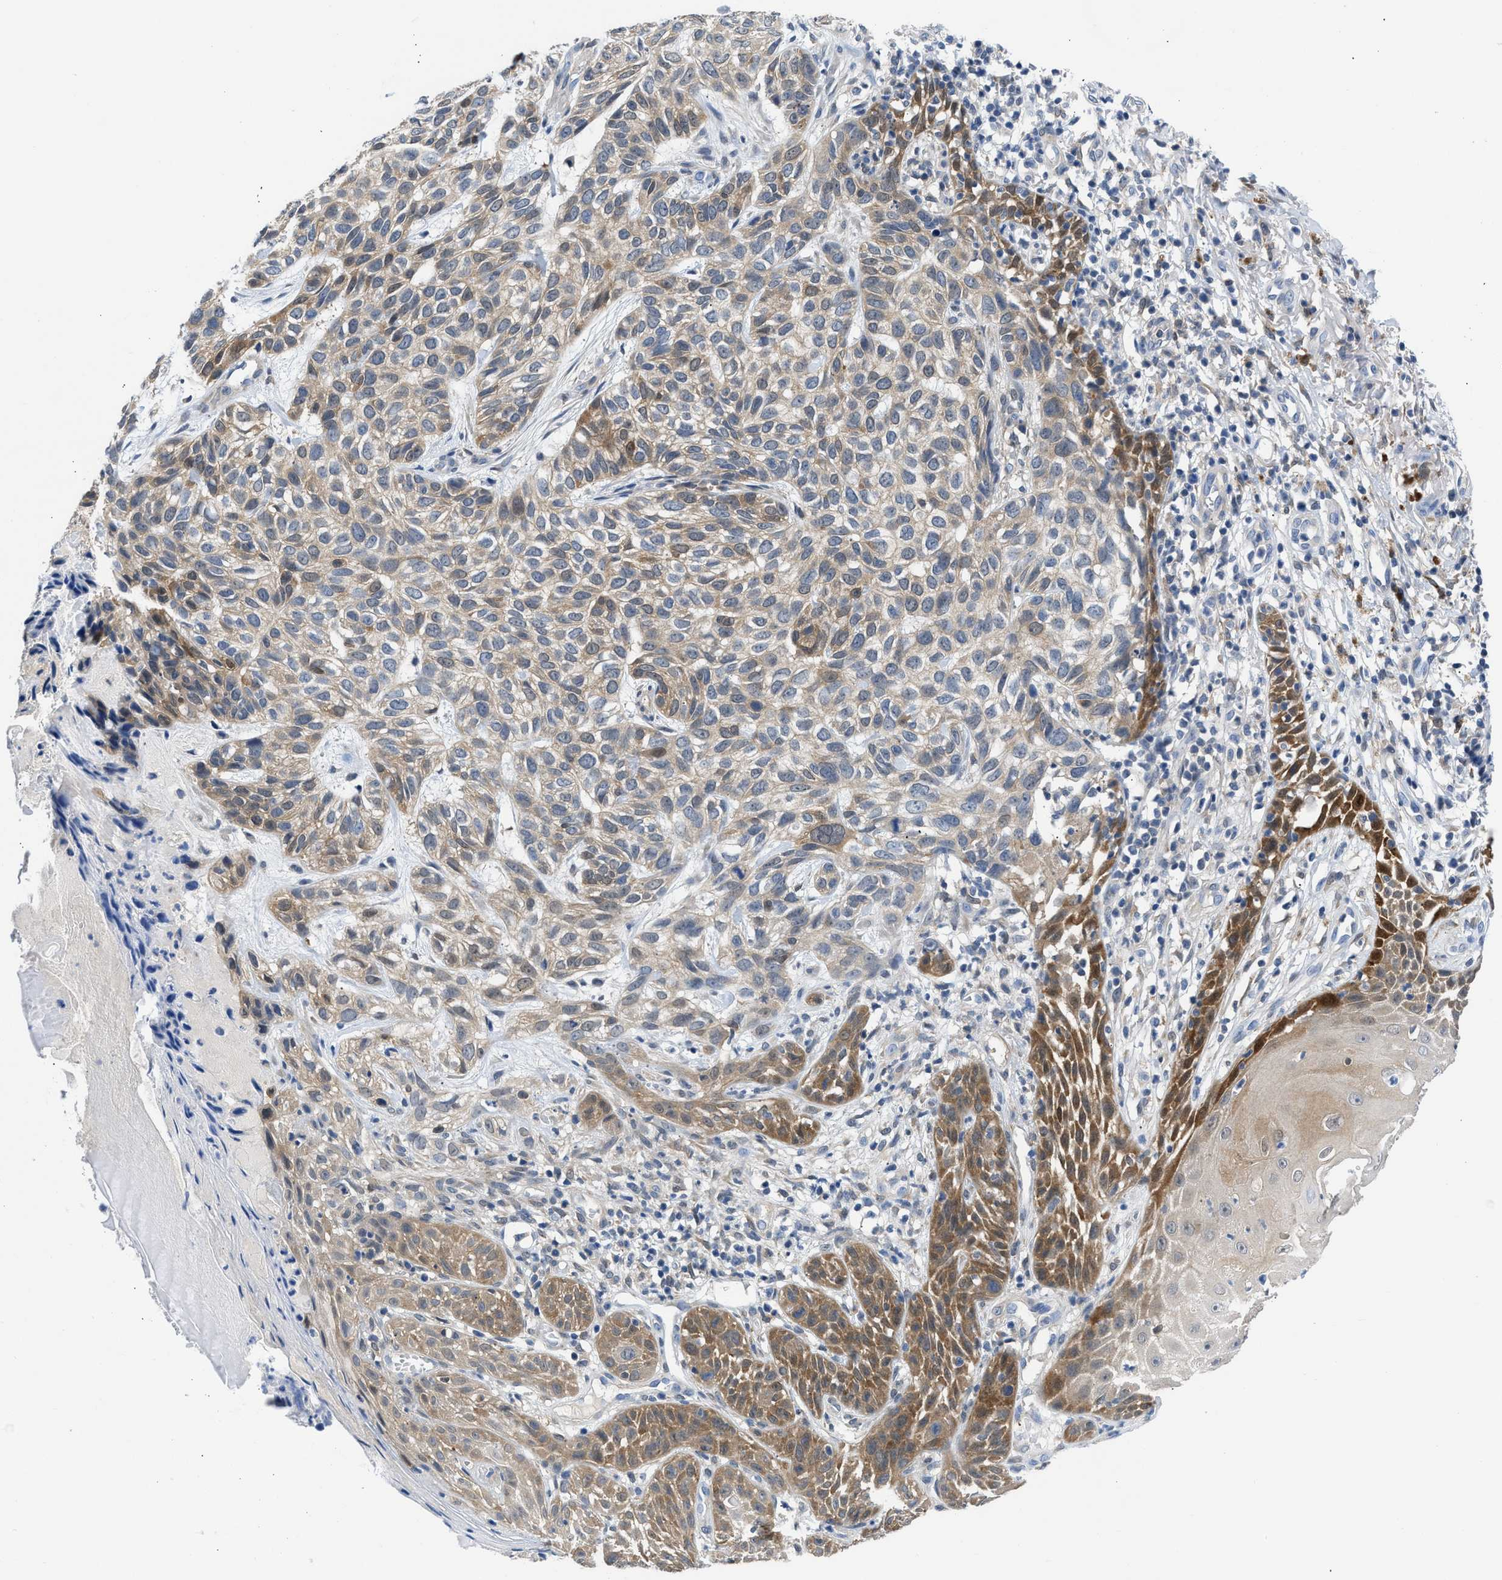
{"staining": {"intensity": "moderate", "quantity": "25%-75%", "location": "cytoplasmic/membranous"}, "tissue": "skin cancer", "cell_type": "Tumor cells", "image_type": "cancer", "snomed": [{"axis": "morphology", "description": "Normal tissue, NOS"}, {"axis": "morphology", "description": "Basal cell carcinoma"}, {"axis": "topography", "description": "Skin"}], "caption": "IHC image of neoplastic tissue: human skin basal cell carcinoma stained using IHC shows medium levels of moderate protein expression localized specifically in the cytoplasmic/membranous of tumor cells, appearing as a cytoplasmic/membranous brown color.", "gene": "CBR1", "patient": {"sex": "male", "age": 79}}